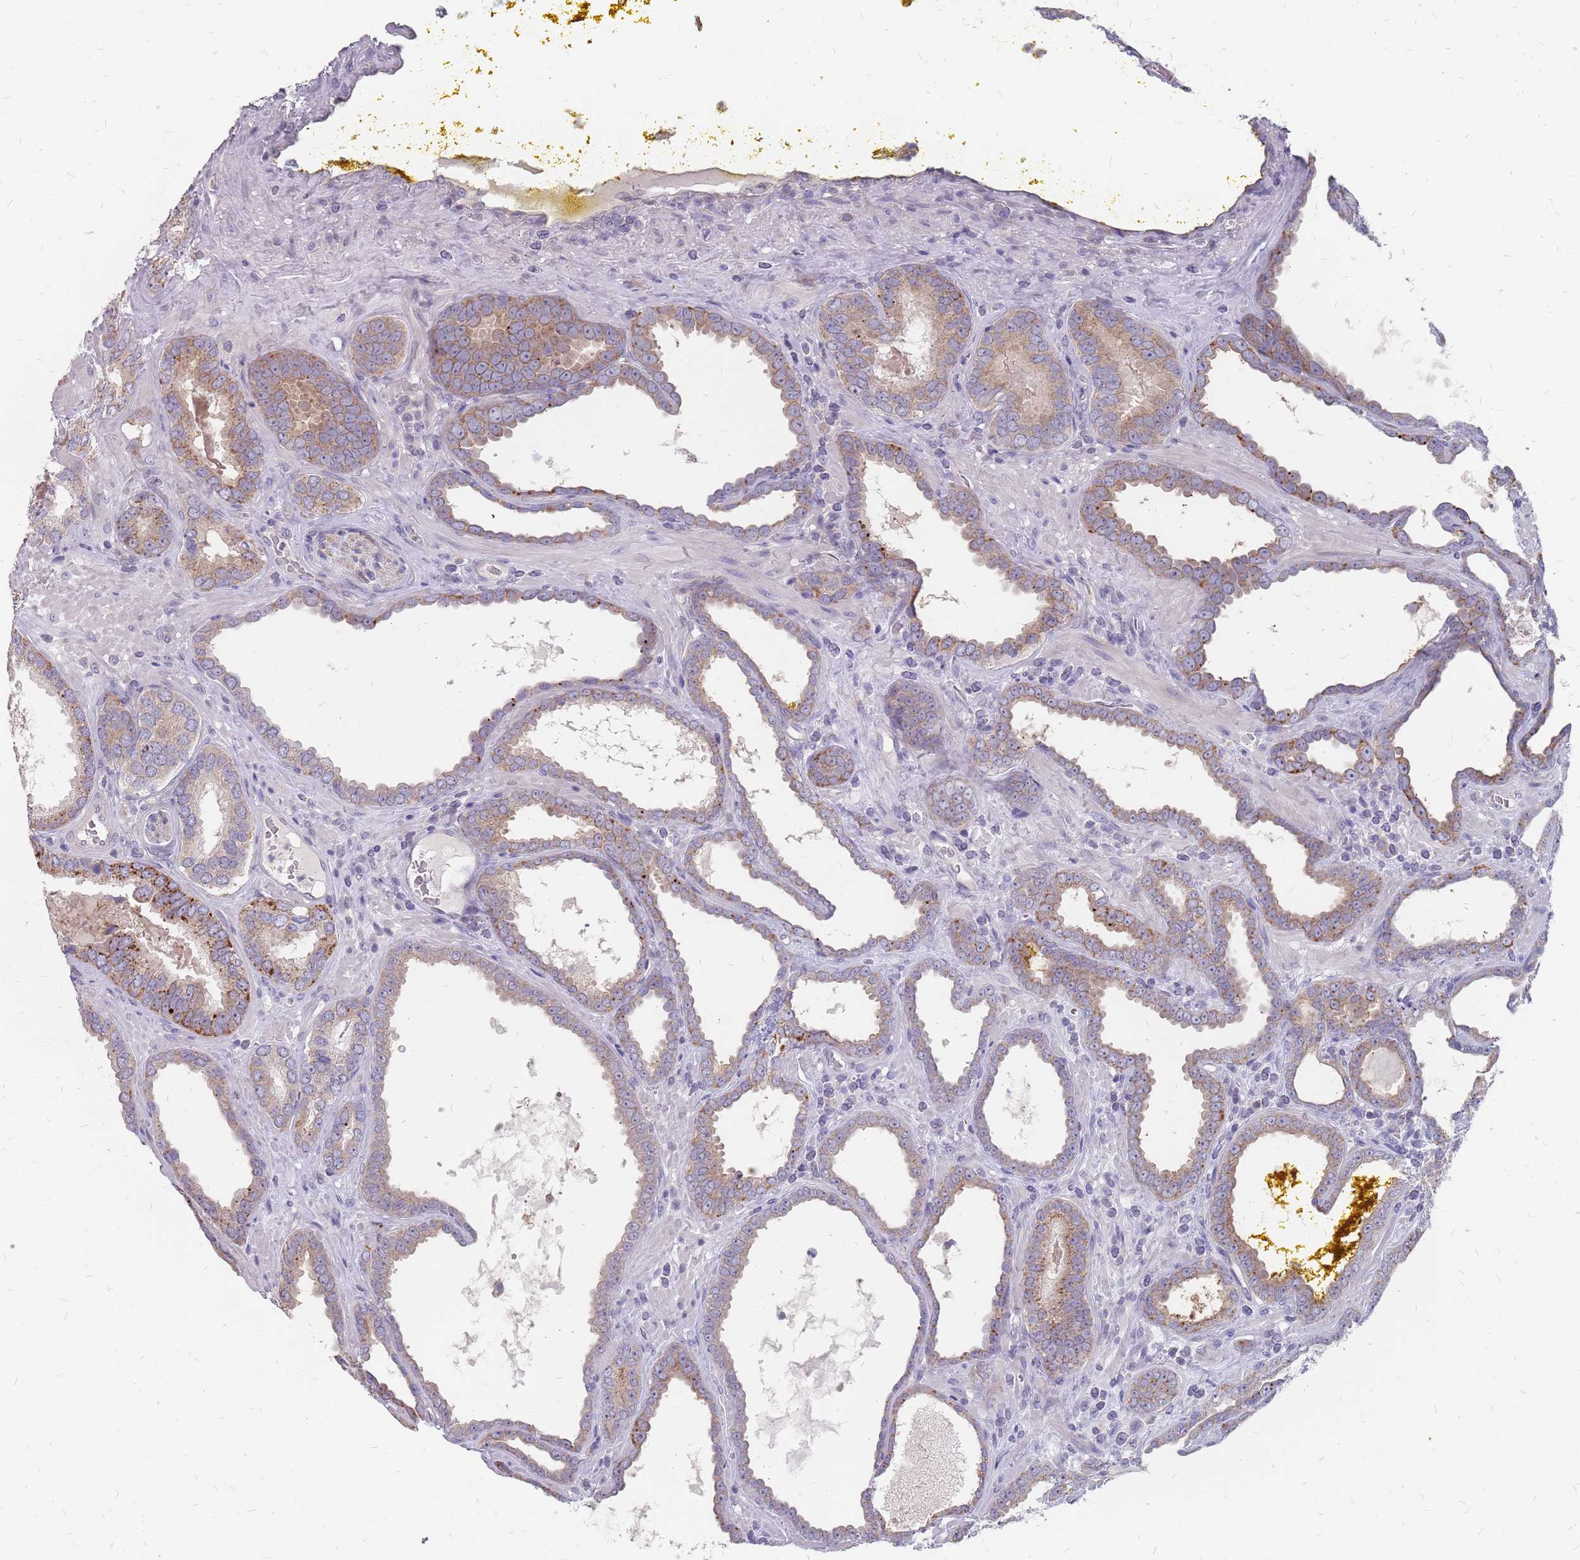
{"staining": {"intensity": "weak", "quantity": "25%-75%", "location": "cytoplasmic/membranous"}, "tissue": "prostate cancer", "cell_type": "Tumor cells", "image_type": "cancer", "snomed": [{"axis": "morphology", "description": "Adenocarcinoma, High grade"}, {"axis": "topography", "description": "Prostate"}], "caption": "A high-resolution histopathology image shows immunohistochemistry staining of prostate cancer (adenocarcinoma (high-grade)), which shows weak cytoplasmic/membranous positivity in approximately 25%-75% of tumor cells.", "gene": "CMTR2", "patient": {"sex": "male", "age": 72}}